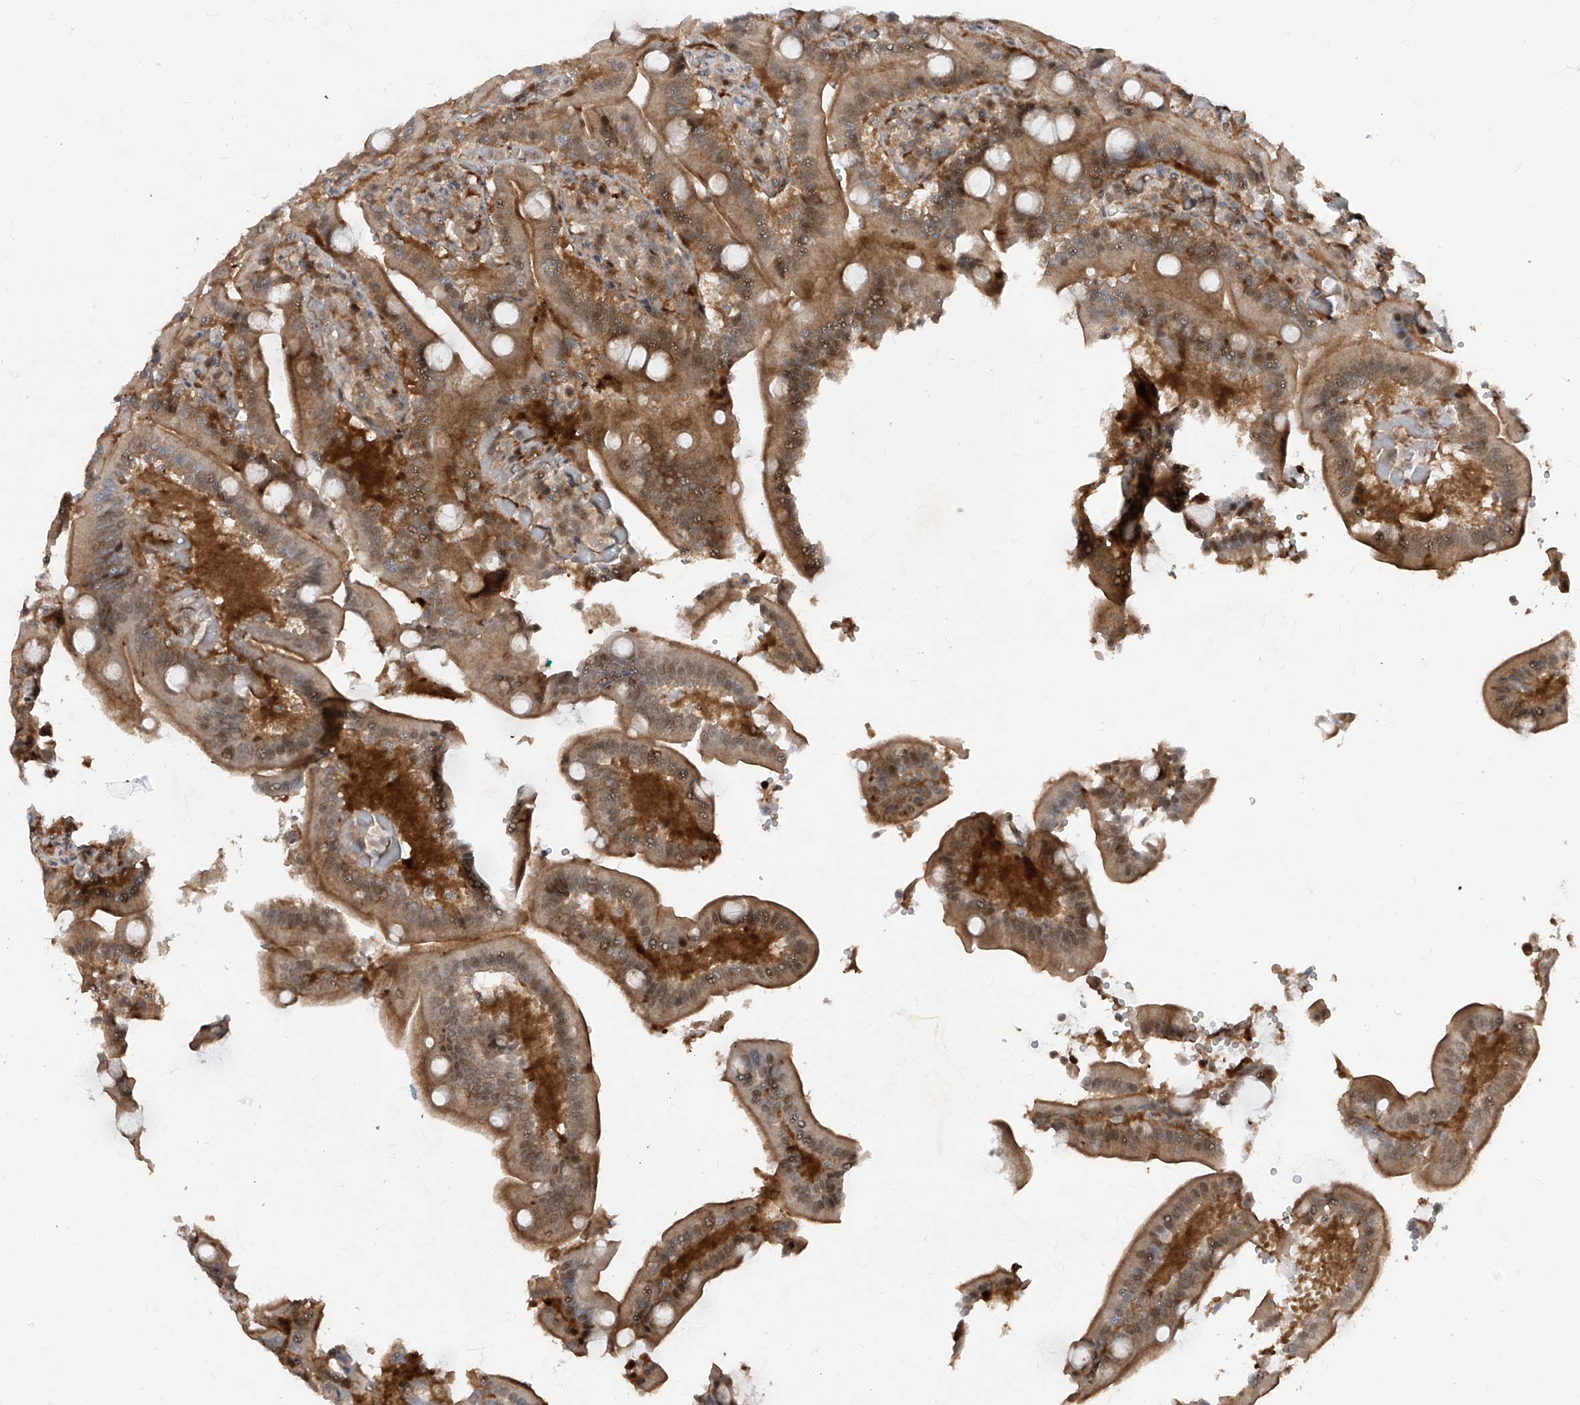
{"staining": {"intensity": "moderate", "quantity": ">75%", "location": "cytoplasmic/membranous,nuclear"}, "tissue": "duodenum", "cell_type": "Glandular cells", "image_type": "normal", "snomed": [{"axis": "morphology", "description": "Normal tissue, NOS"}, {"axis": "topography", "description": "Duodenum"}], "caption": "DAB (3,3'-diaminobenzidine) immunohistochemical staining of unremarkable human duodenum exhibits moderate cytoplasmic/membranous,nuclear protein positivity in approximately >75% of glandular cells.", "gene": "ZNF358", "patient": {"sex": "female", "age": 62}}